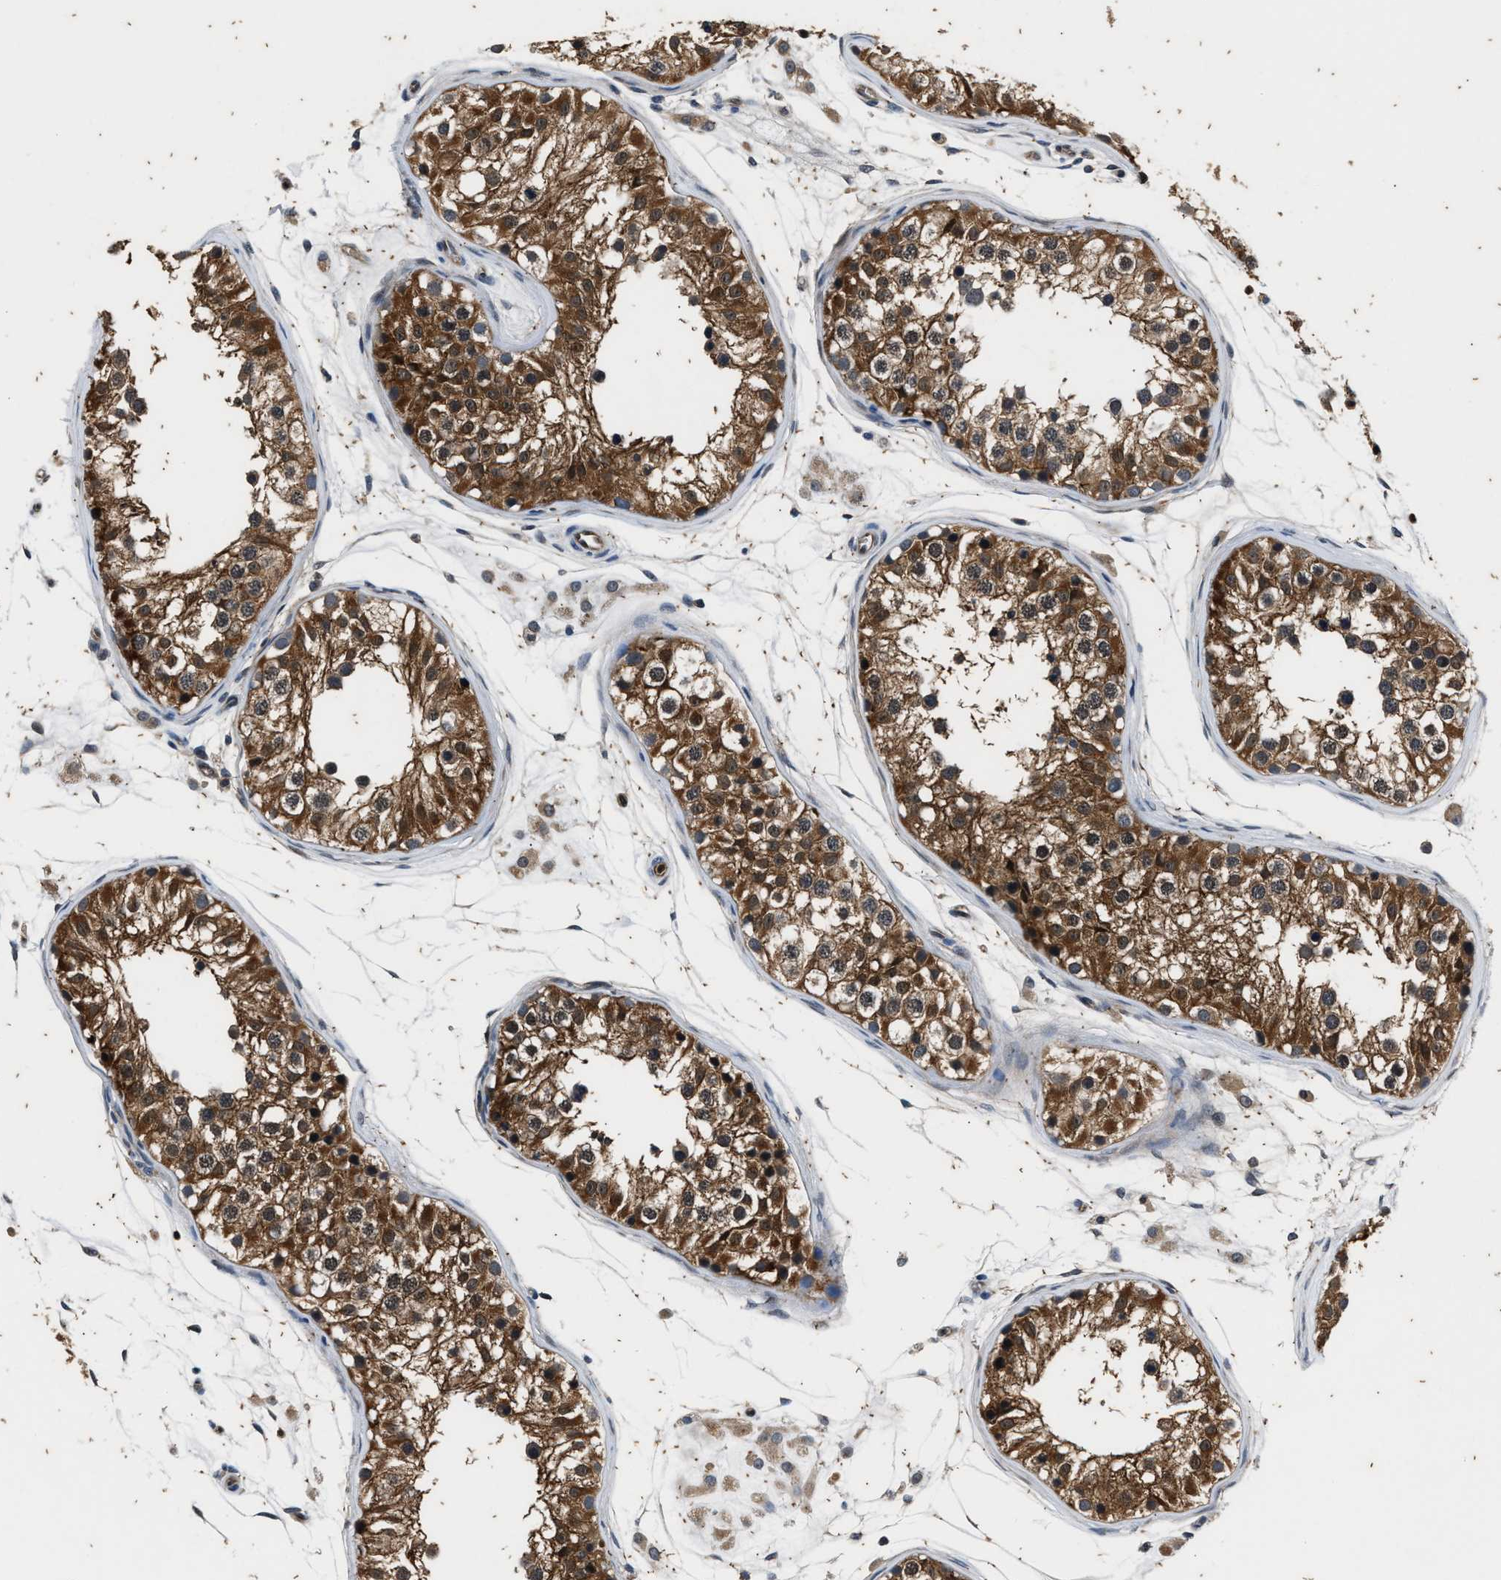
{"staining": {"intensity": "moderate", "quantity": ">75%", "location": "cytoplasmic/membranous"}, "tissue": "testis", "cell_type": "Cells in seminiferous ducts", "image_type": "normal", "snomed": [{"axis": "morphology", "description": "Normal tissue, NOS"}, {"axis": "morphology", "description": "Adenocarcinoma, metastatic, NOS"}, {"axis": "topography", "description": "Testis"}], "caption": "About >75% of cells in seminiferous ducts in benign testis reveal moderate cytoplasmic/membranous protein positivity as visualized by brown immunohistochemical staining.", "gene": "PTPN7", "patient": {"sex": "male", "age": 26}}